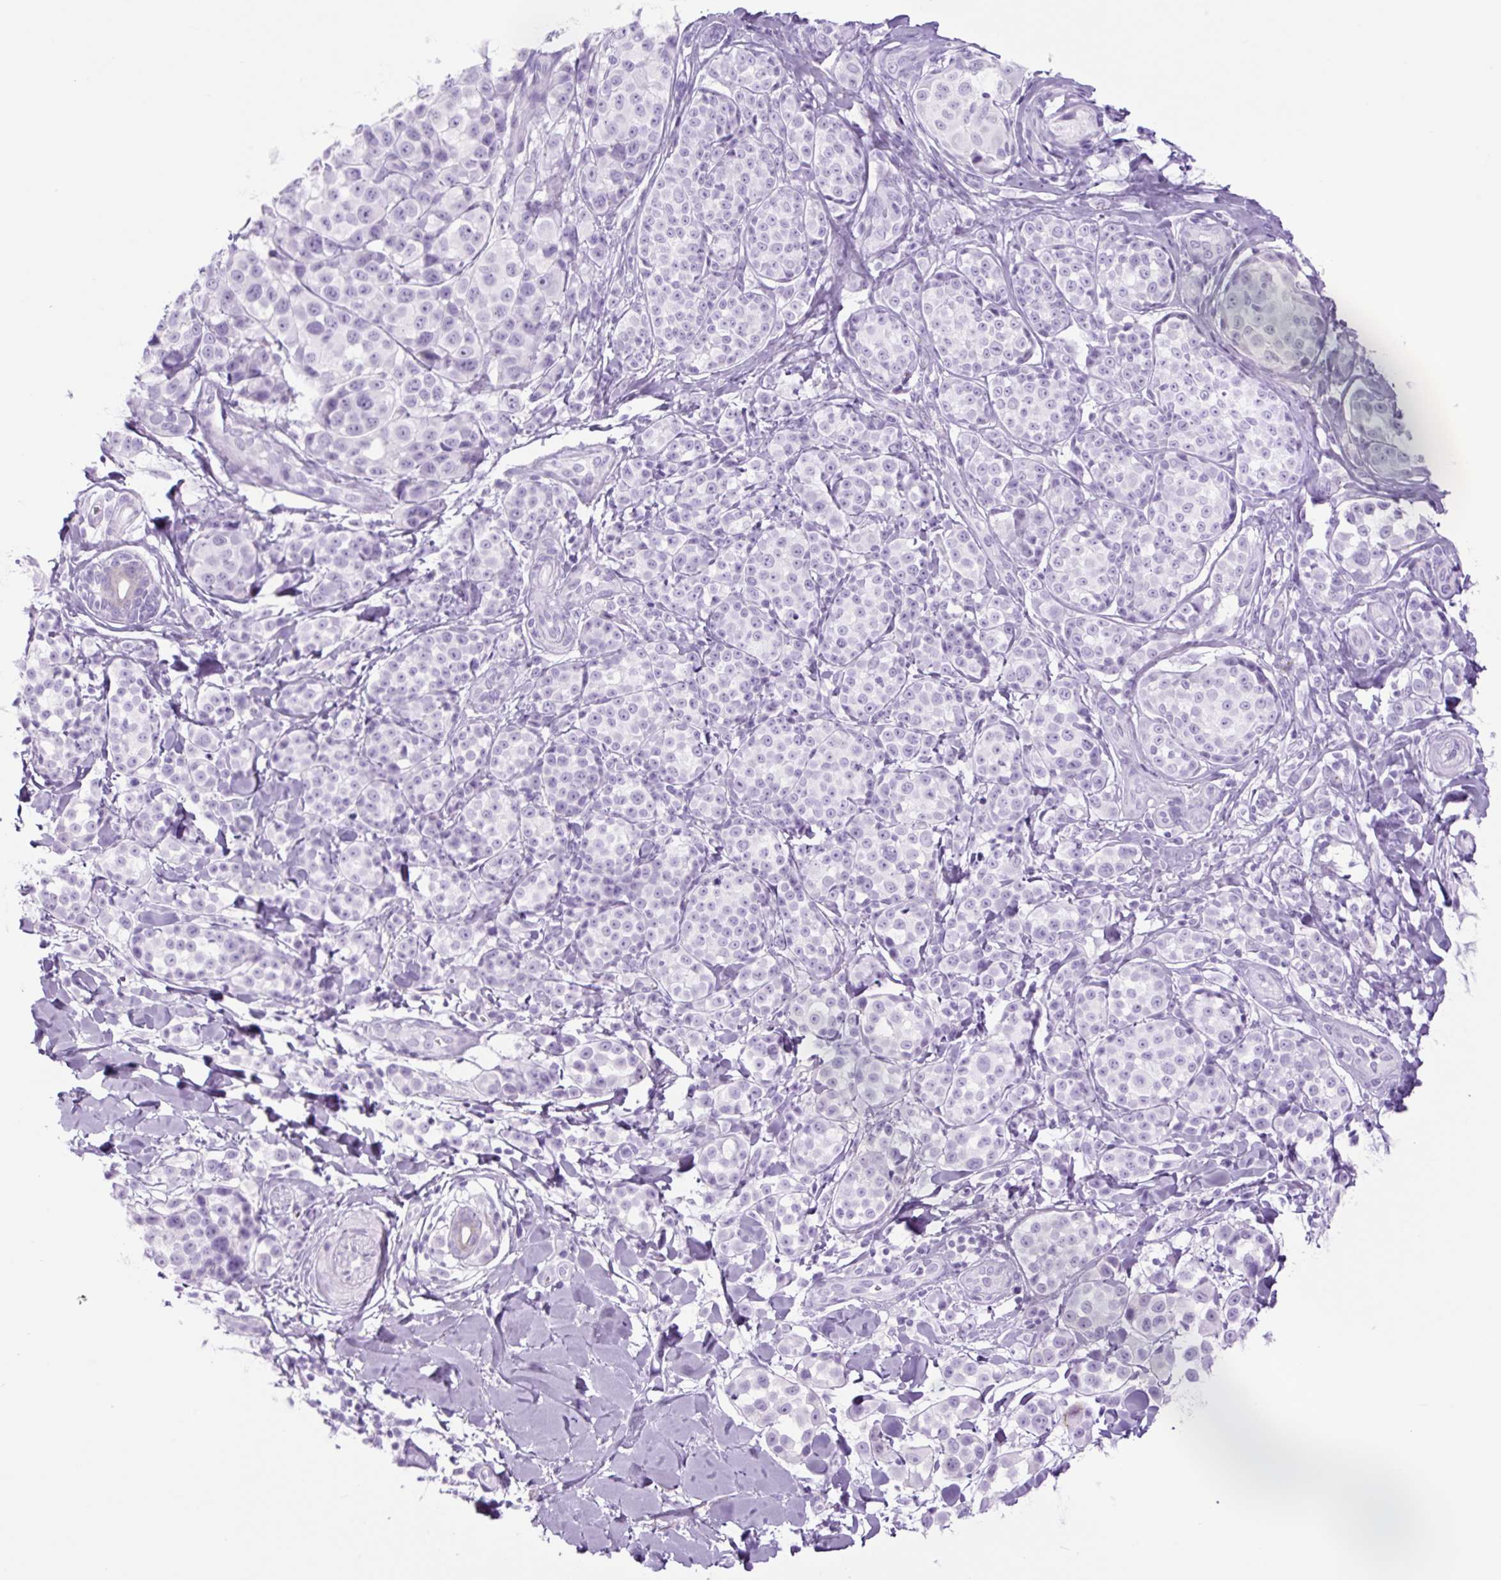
{"staining": {"intensity": "negative", "quantity": "none", "location": "none"}, "tissue": "melanoma", "cell_type": "Tumor cells", "image_type": "cancer", "snomed": [{"axis": "morphology", "description": "Malignant melanoma, NOS"}, {"axis": "topography", "description": "Skin"}], "caption": "Immunohistochemical staining of human melanoma demonstrates no significant expression in tumor cells.", "gene": "TFF2", "patient": {"sex": "female", "age": 35}}